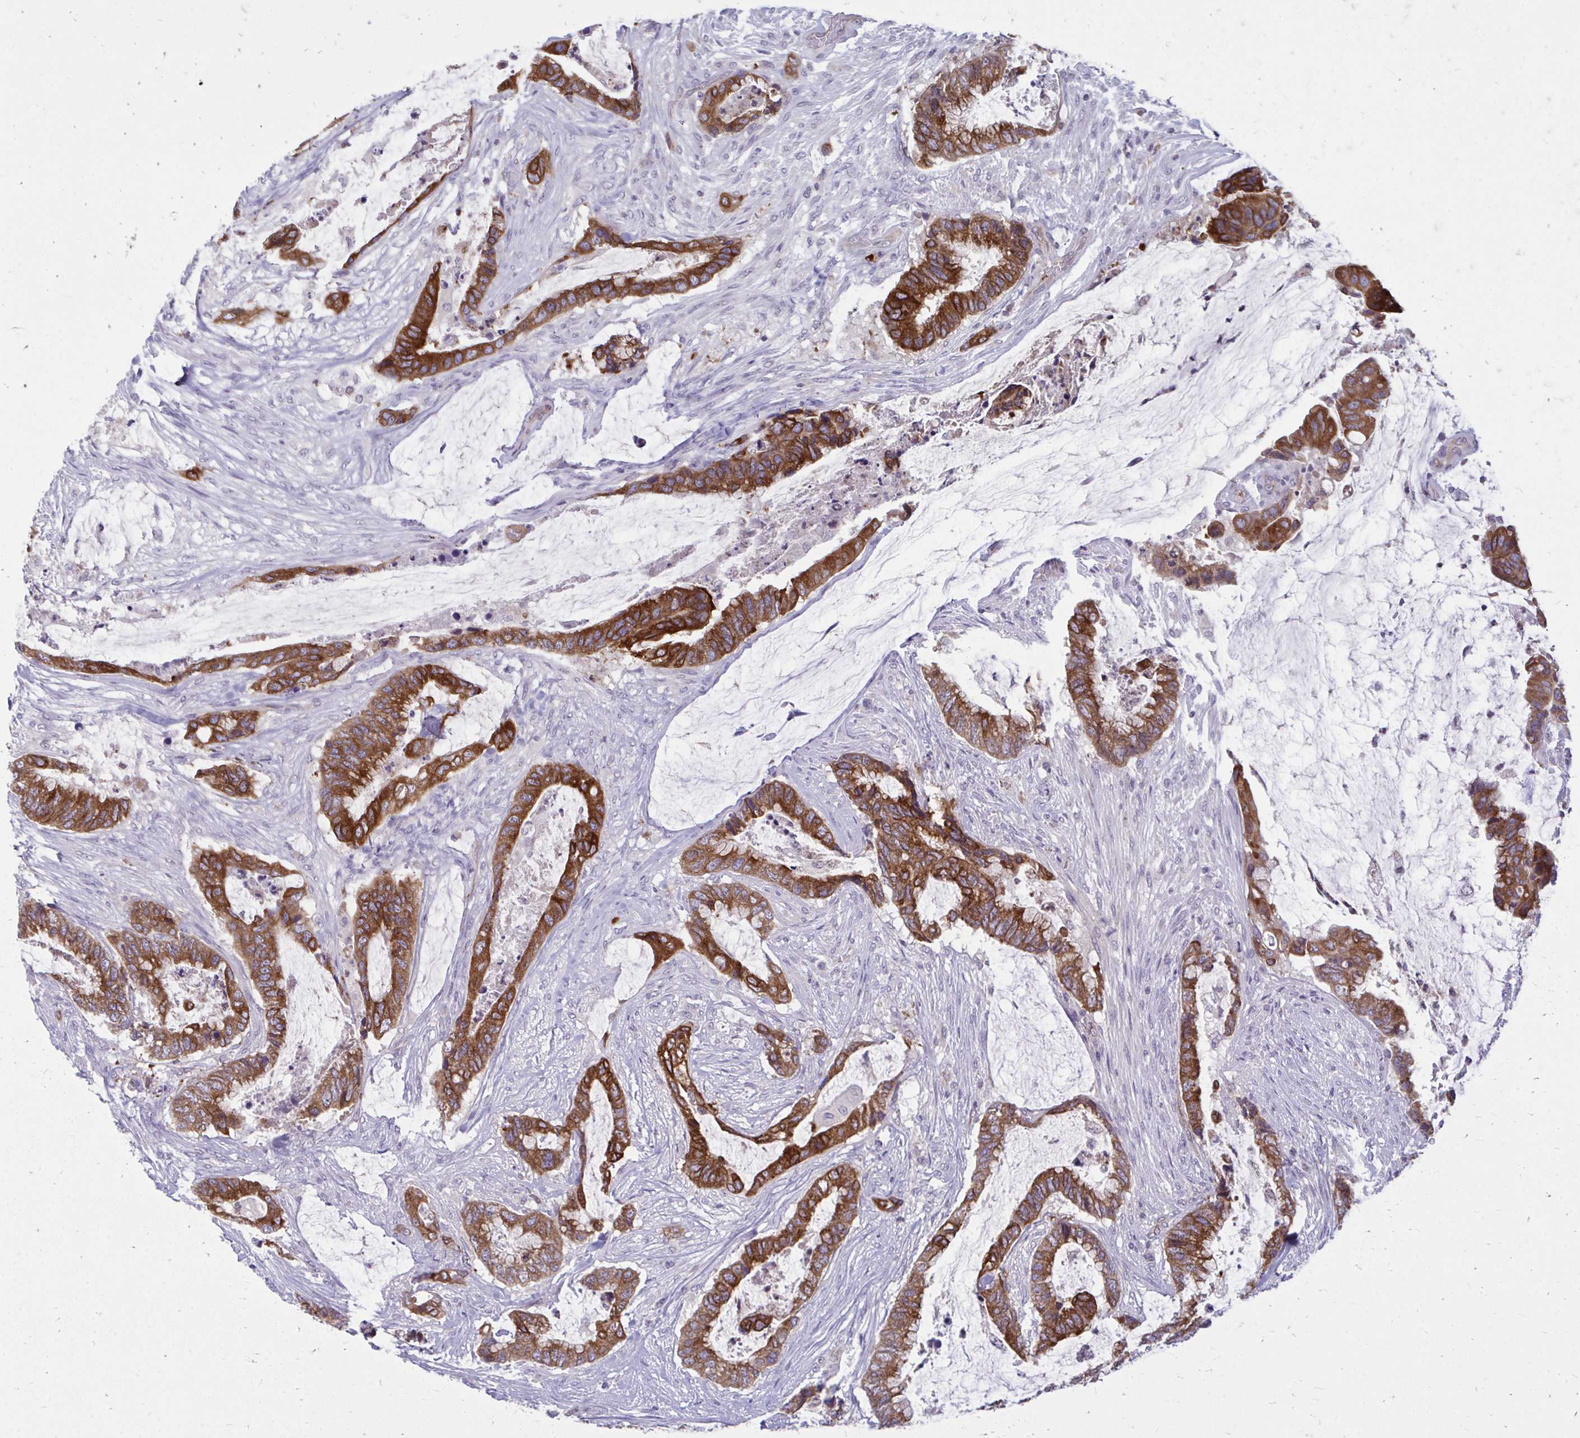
{"staining": {"intensity": "strong", "quantity": ">75%", "location": "cytoplasmic/membranous"}, "tissue": "colorectal cancer", "cell_type": "Tumor cells", "image_type": "cancer", "snomed": [{"axis": "morphology", "description": "Adenocarcinoma, NOS"}, {"axis": "topography", "description": "Rectum"}], "caption": "Colorectal cancer was stained to show a protein in brown. There is high levels of strong cytoplasmic/membranous expression in approximately >75% of tumor cells.", "gene": "ACSL5", "patient": {"sex": "female", "age": 59}}